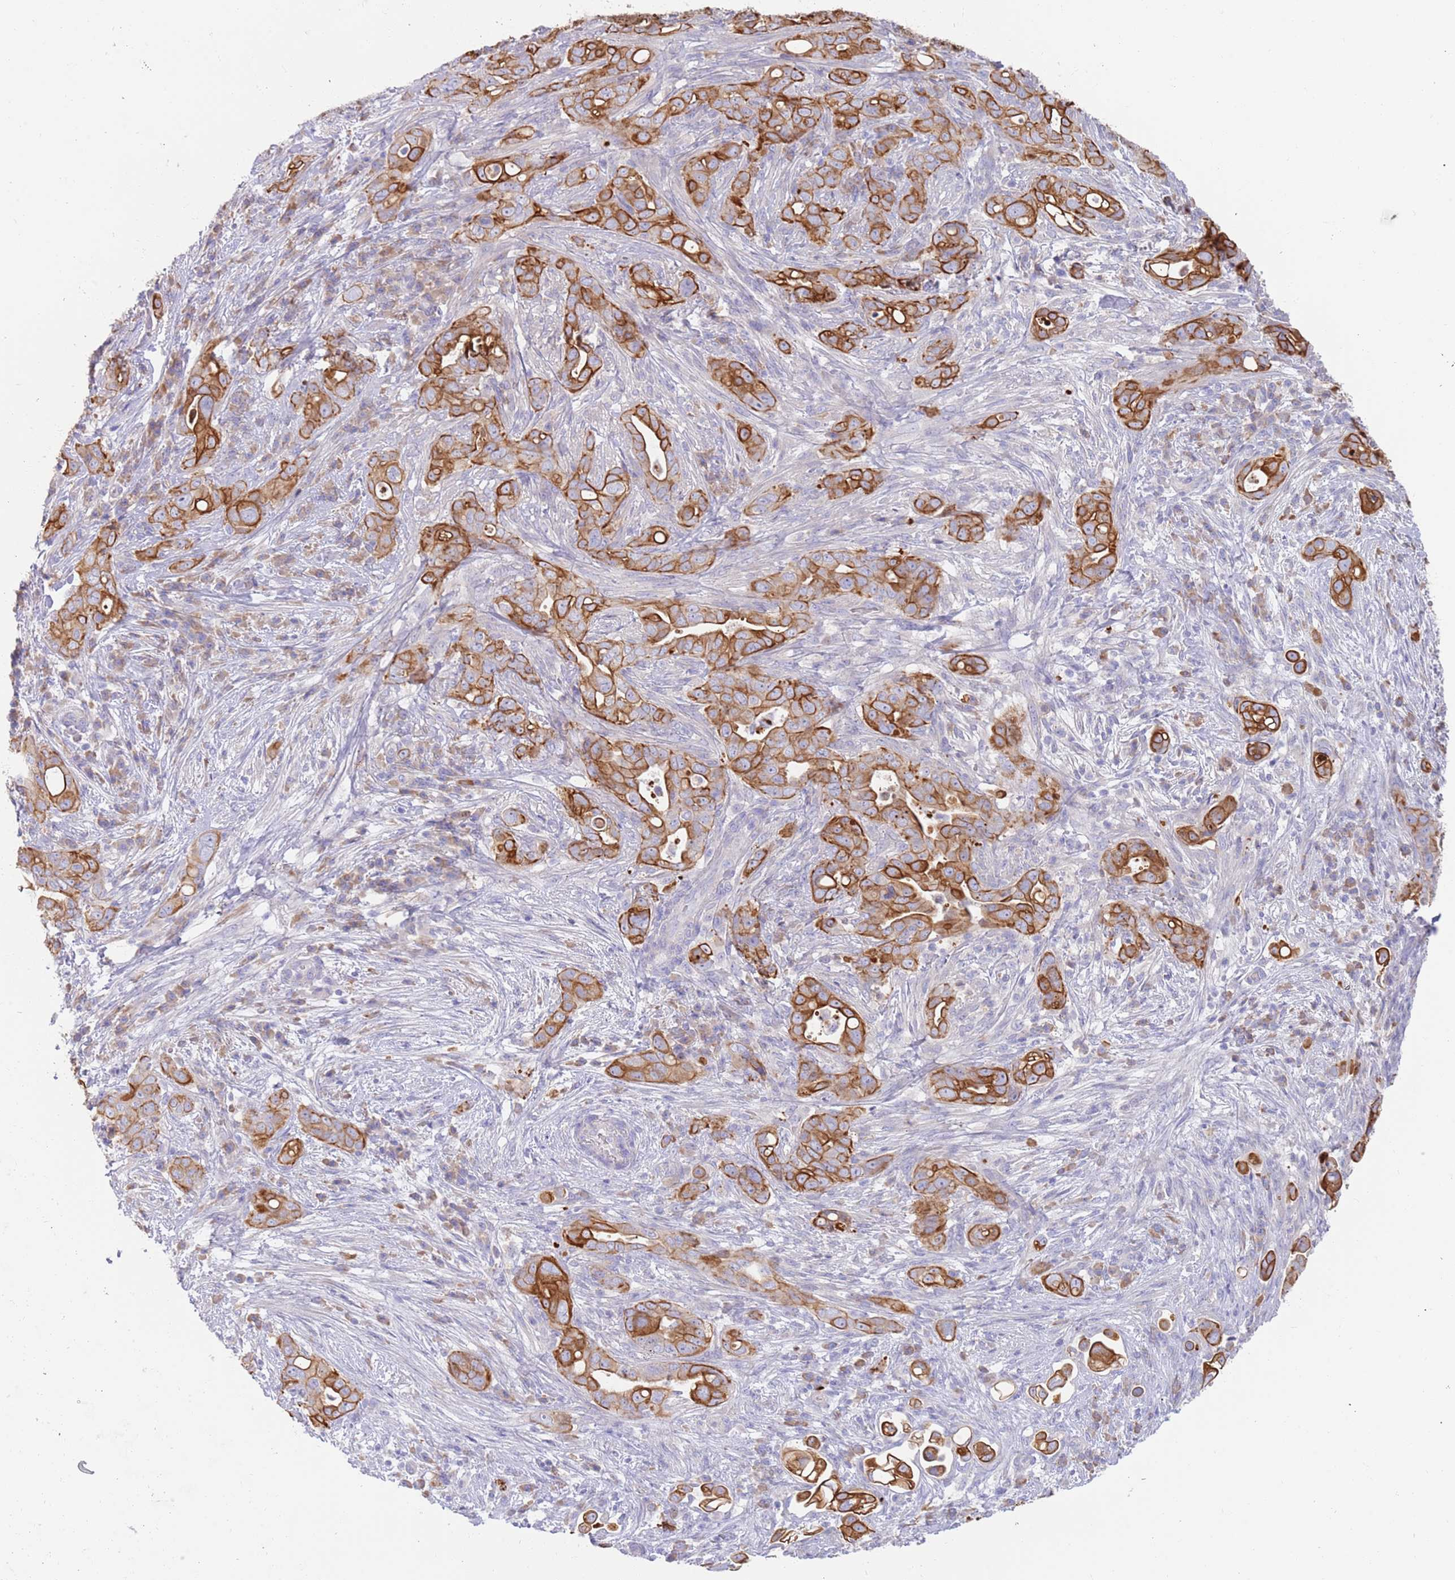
{"staining": {"intensity": "strong", "quantity": ">75%", "location": "cytoplasmic/membranous"}, "tissue": "pancreatic cancer", "cell_type": "Tumor cells", "image_type": "cancer", "snomed": [{"axis": "morphology", "description": "Normal tissue, NOS"}, {"axis": "morphology", "description": "Adenocarcinoma, NOS"}, {"axis": "topography", "description": "Lymph node"}, {"axis": "topography", "description": "Pancreas"}], "caption": "Pancreatic cancer (adenocarcinoma) stained with IHC reveals strong cytoplasmic/membranous expression in about >75% of tumor cells.", "gene": "CCDC149", "patient": {"sex": "female", "age": 67}}